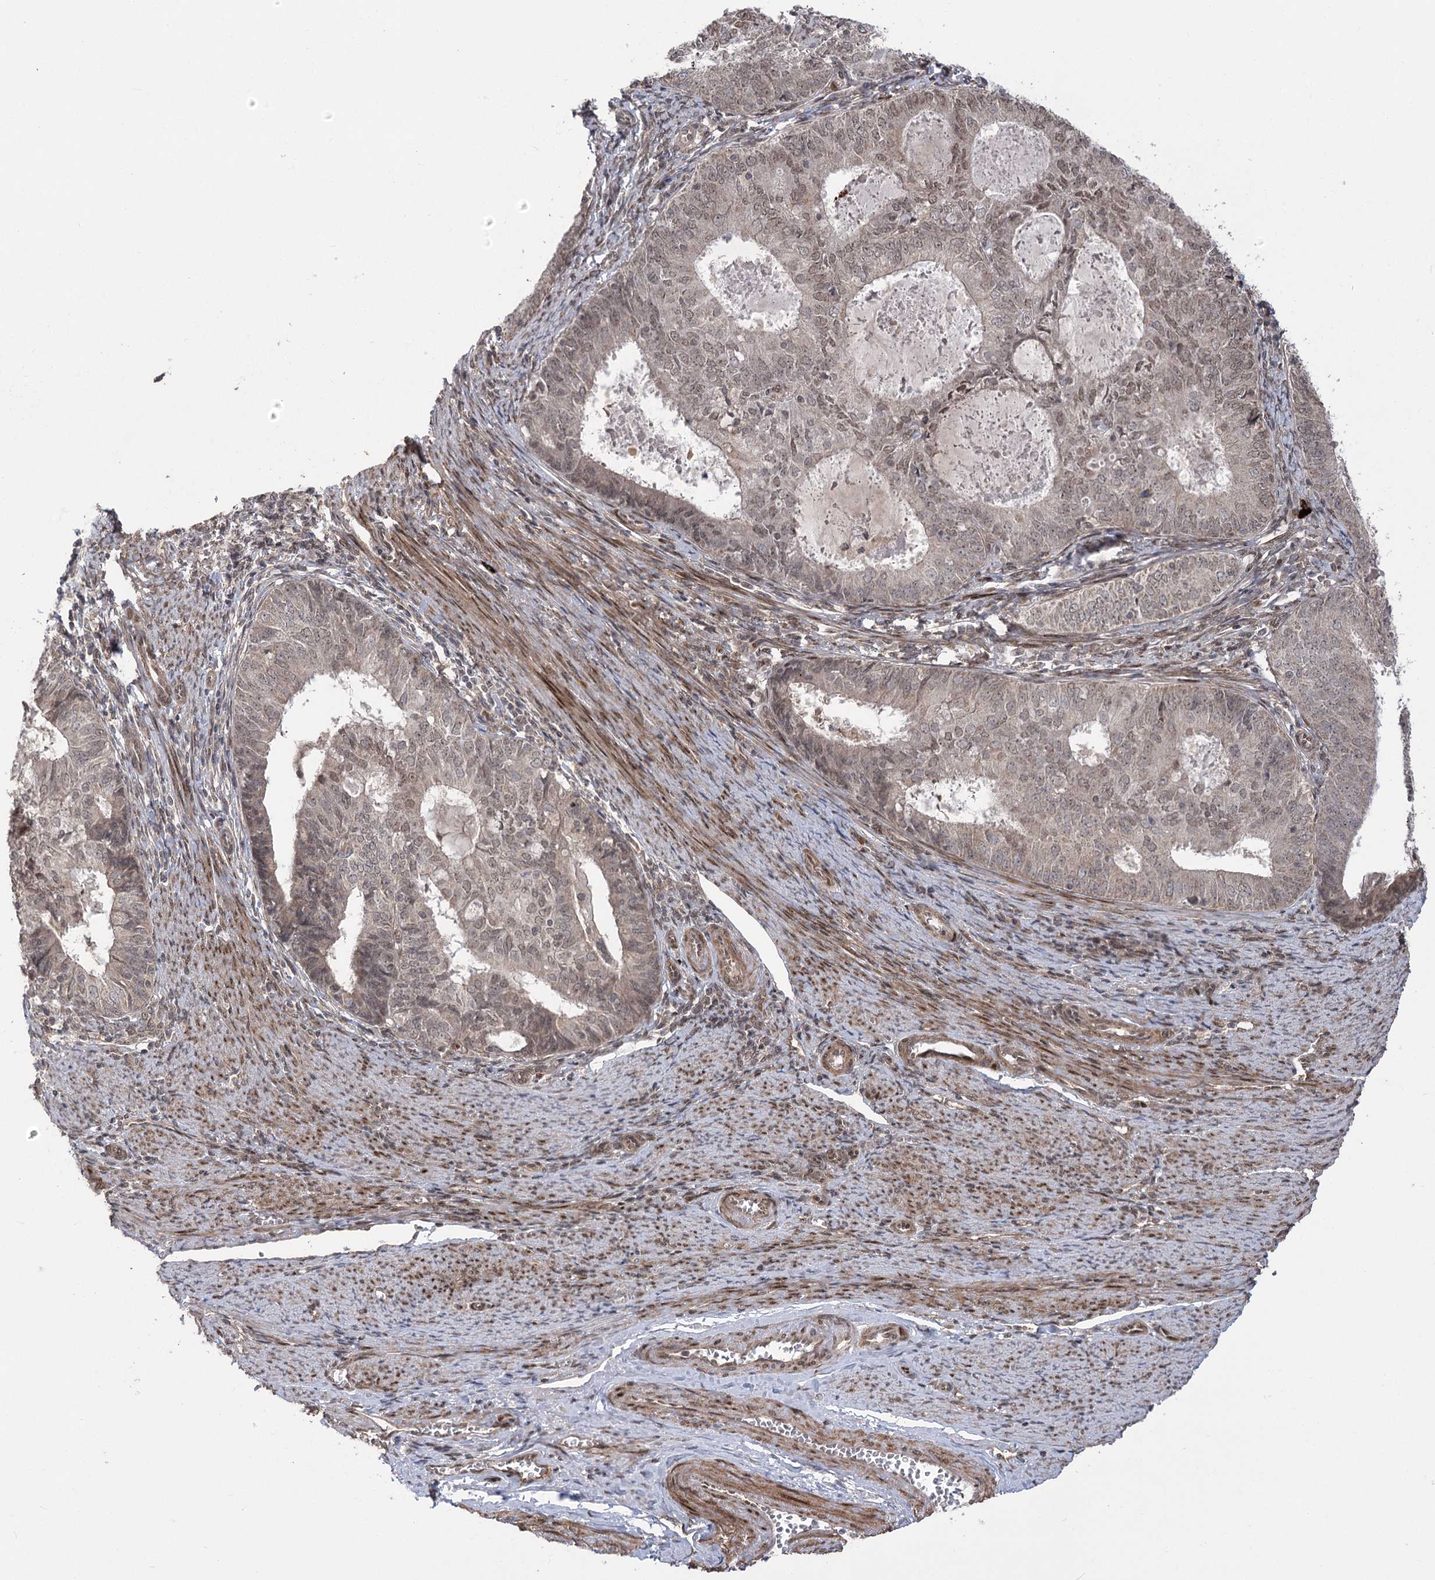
{"staining": {"intensity": "weak", "quantity": "25%-75%", "location": "nuclear"}, "tissue": "endometrial cancer", "cell_type": "Tumor cells", "image_type": "cancer", "snomed": [{"axis": "morphology", "description": "Adenocarcinoma, NOS"}, {"axis": "topography", "description": "Endometrium"}], "caption": "Immunohistochemistry (IHC) (DAB) staining of human endometrial adenocarcinoma displays weak nuclear protein staining in about 25%-75% of tumor cells.", "gene": "TENM2", "patient": {"sex": "female", "age": 57}}